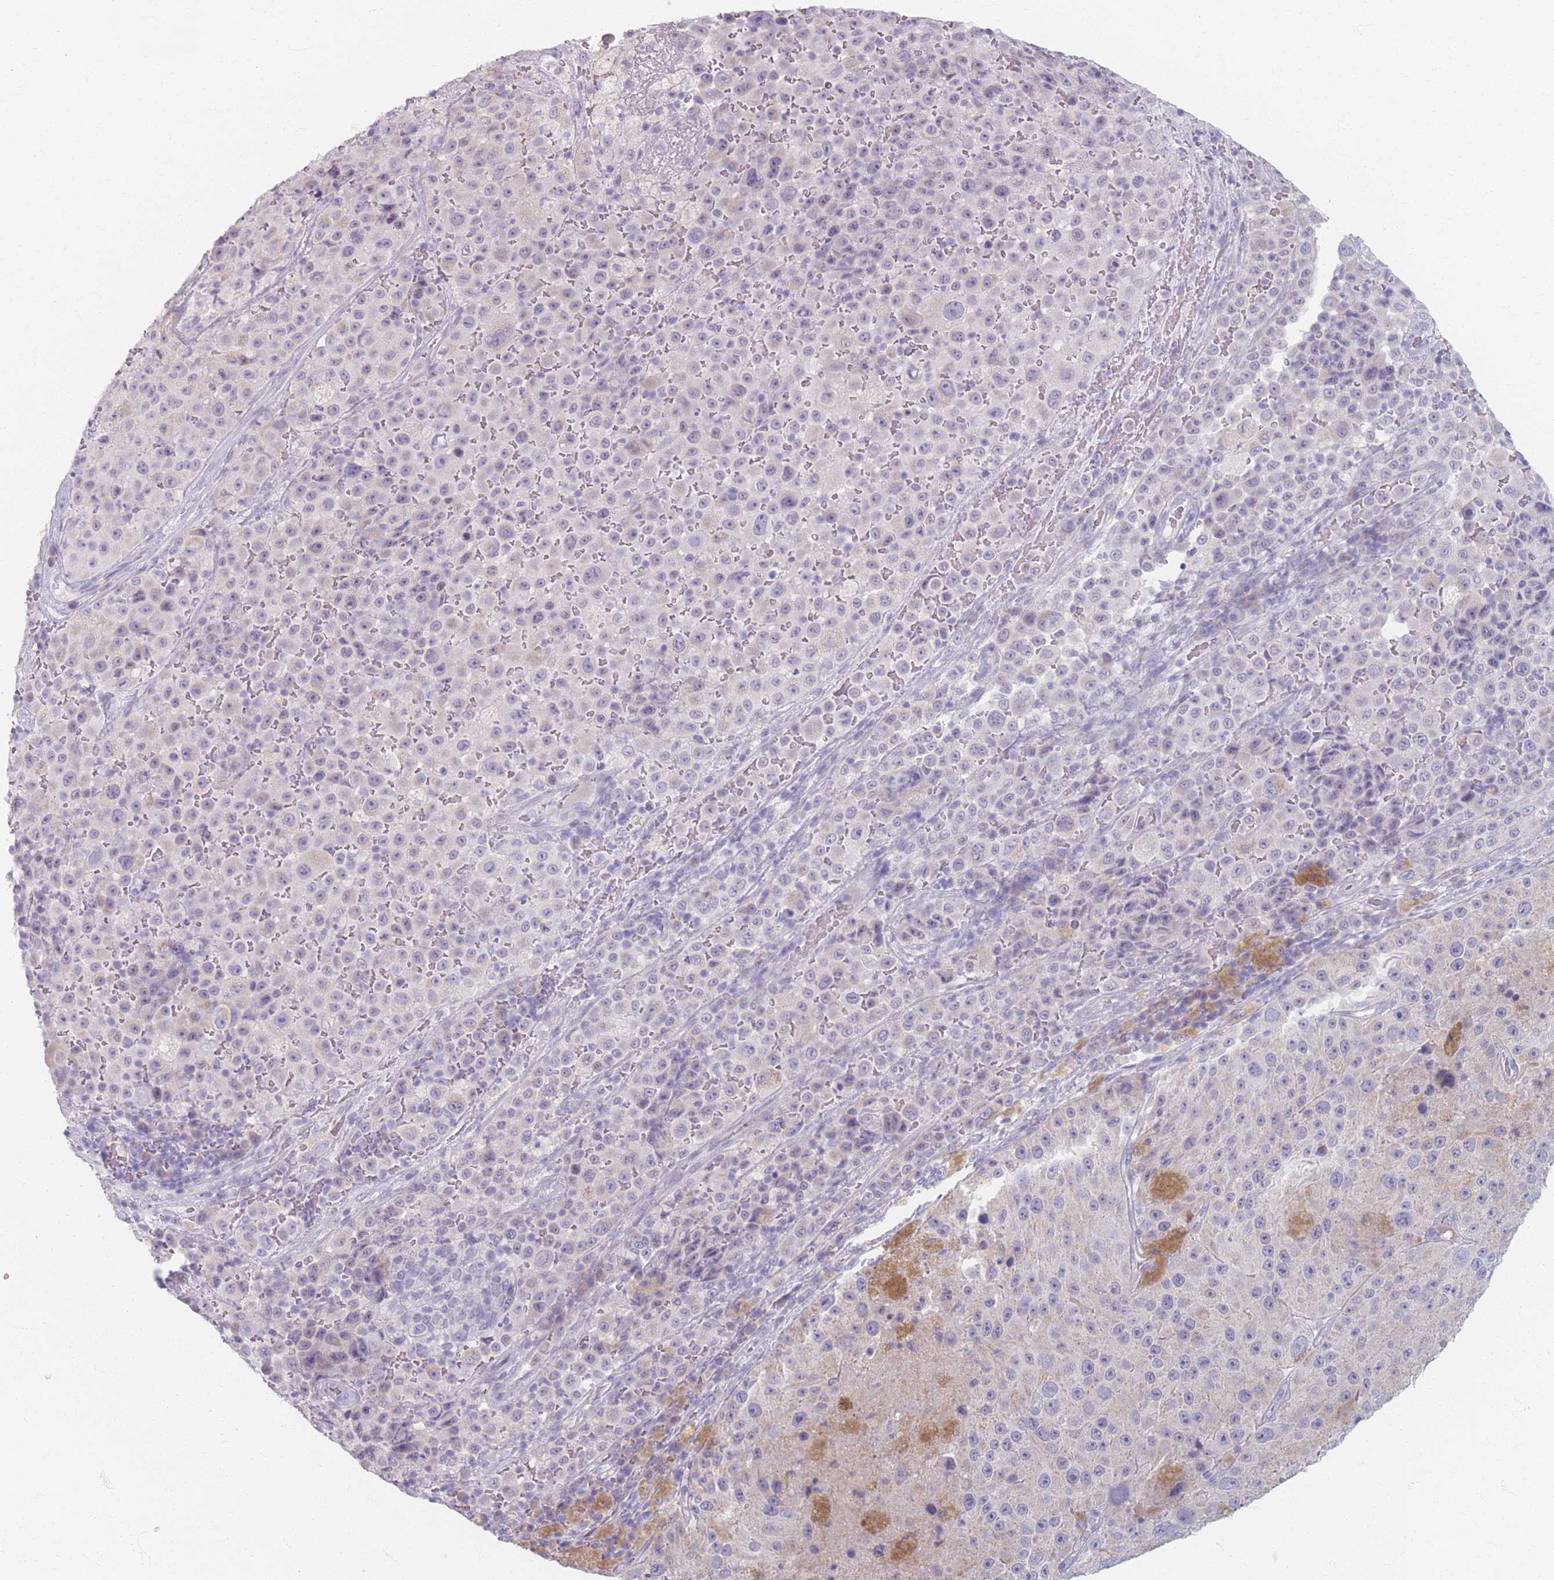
{"staining": {"intensity": "negative", "quantity": "none", "location": "none"}, "tissue": "melanoma", "cell_type": "Tumor cells", "image_type": "cancer", "snomed": [{"axis": "morphology", "description": "Malignant melanoma, Metastatic site"}, {"axis": "topography", "description": "Lymph node"}], "caption": "This photomicrograph is of malignant melanoma (metastatic site) stained with IHC to label a protein in brown with the nuclei are counter-stained blue. There is no staining in tumor cells.", "gene": "PIGM", "patient": {"sex": "male", "age": 62}}